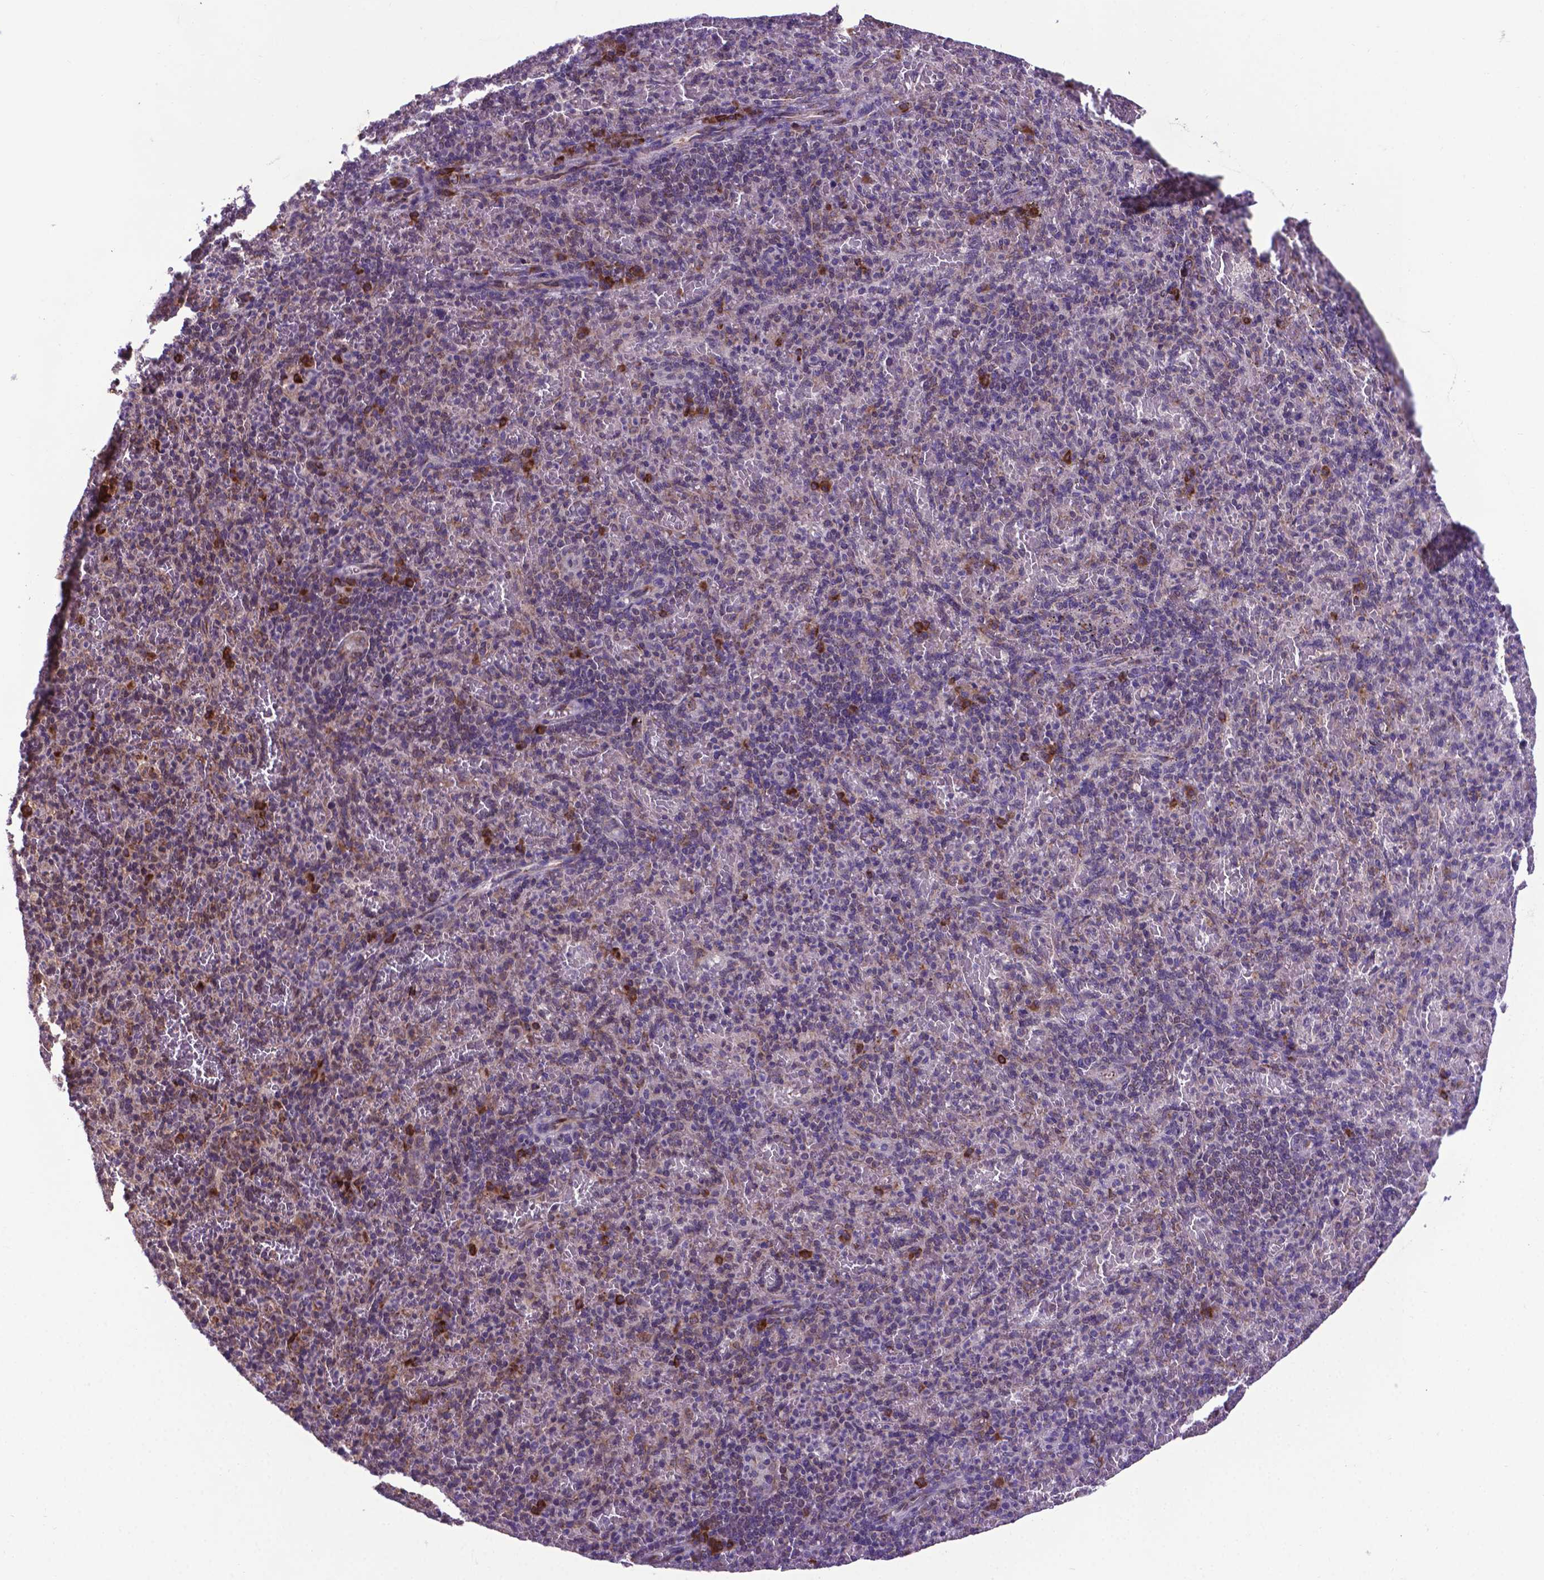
{"staining": {"intensity": "strong", "quantity": "<25%", "location": "cytoplasmic/membranous"}, "tissue": "spleen", "cell_type": "Cells in red pulp", "image_type": "normal", "snomed": [{"axis": "morphology", "description": "Normal tissue, NOS"}, {"axis": "topography", "description": "Spleen"}], "caption": "A brown stain shows strong cytoplasmic/membranous expression of a protein in cells in red pulp of normal spleen.", "gene": "ENSG00000269590", "patient": {"sex": "female", "age": 74}}